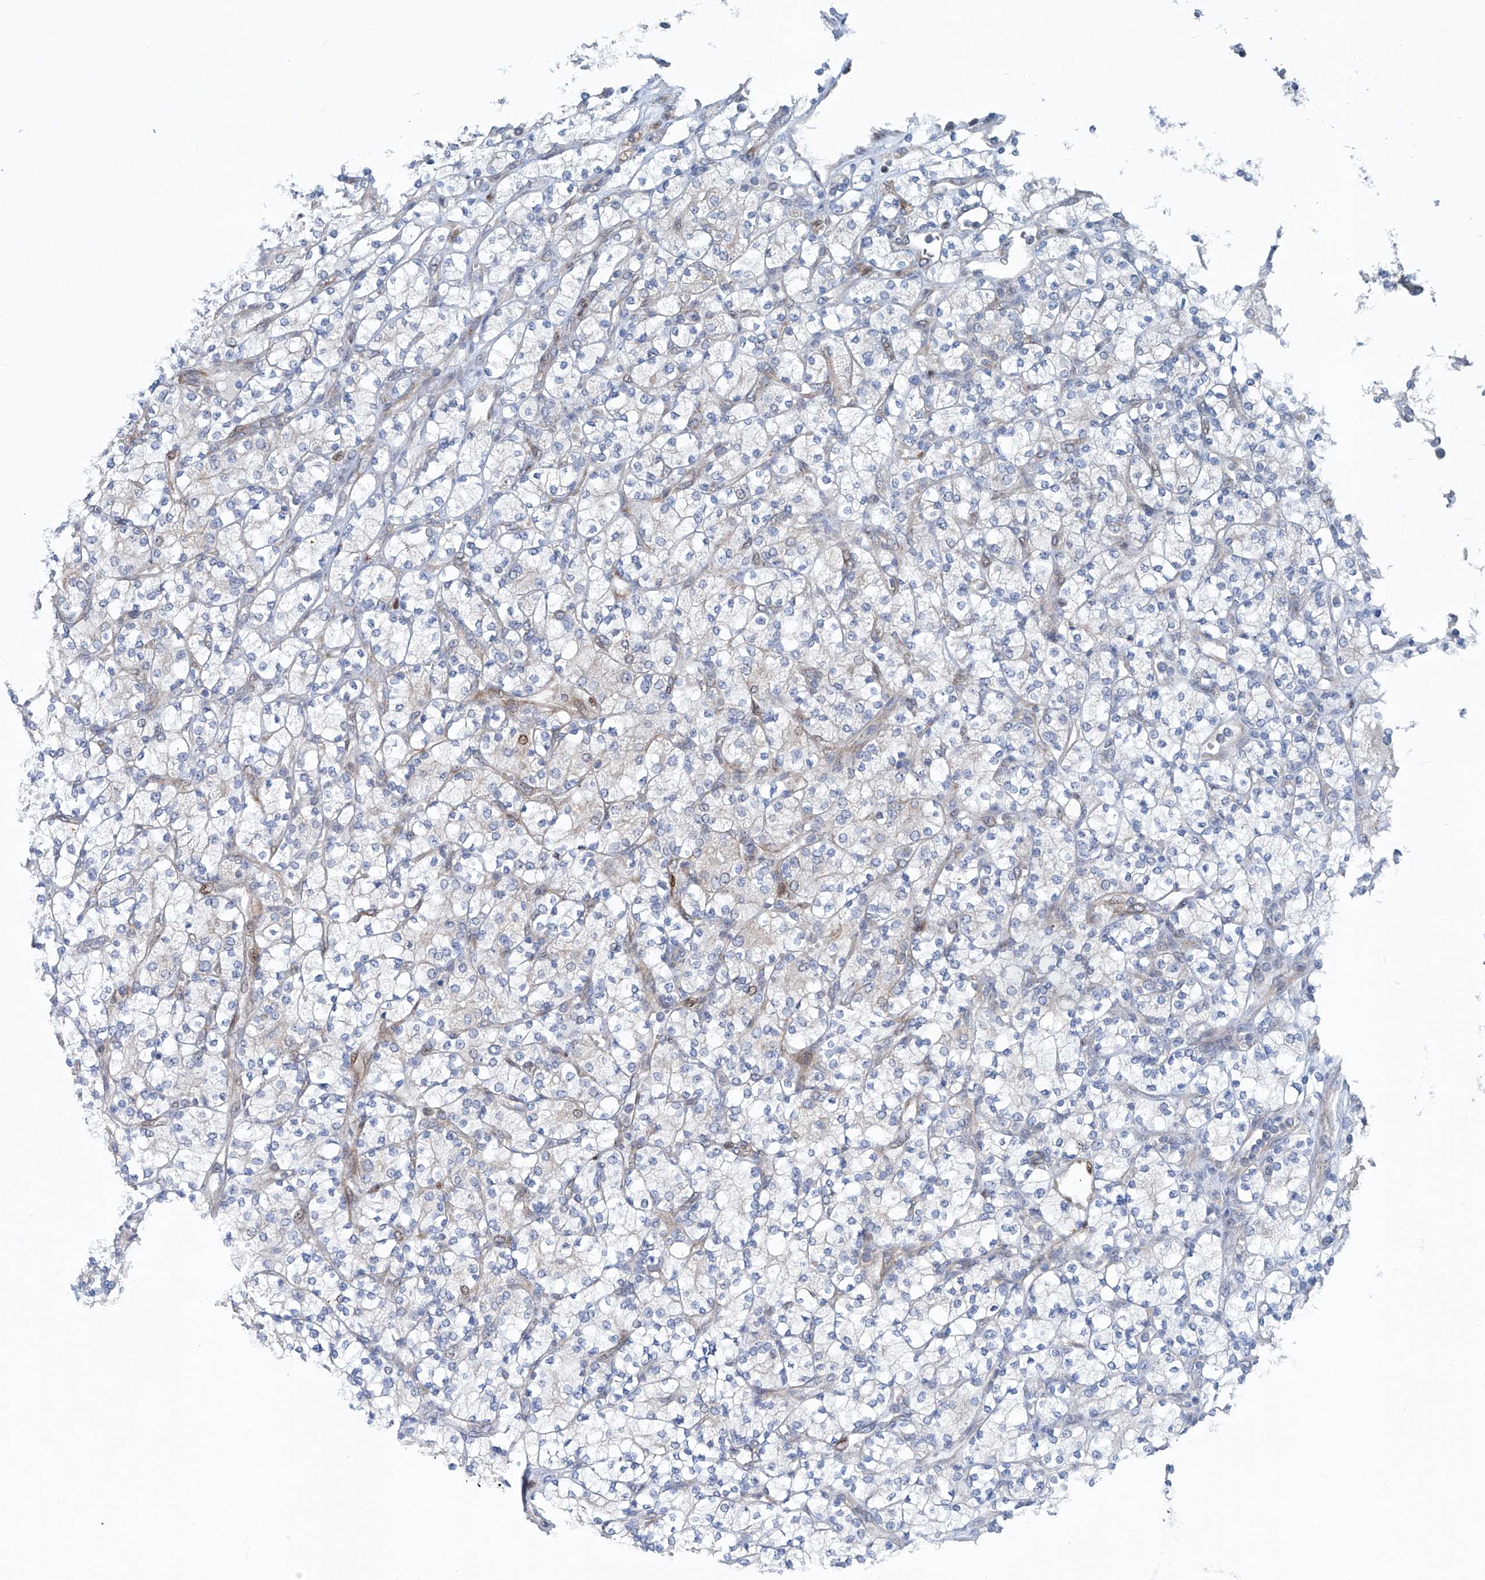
{"staining": {"intensity": "negative", "quantity": "none", "location": "none"}, "tissue": "renal cancer", "cell_type": "Tumor cells", "image_type": "cancer", "snomed": [{"axis": "morphology", "description": "Adenocarcinoma, NOS"}, {"axis": "topography", "description": "Kidney"}], "caption": "IHC of human adenocarcinoma (renal) reveals no positivity in tumor cells.", "gene": "GPR132", "patient": {"sex": "male", "age": 77}}